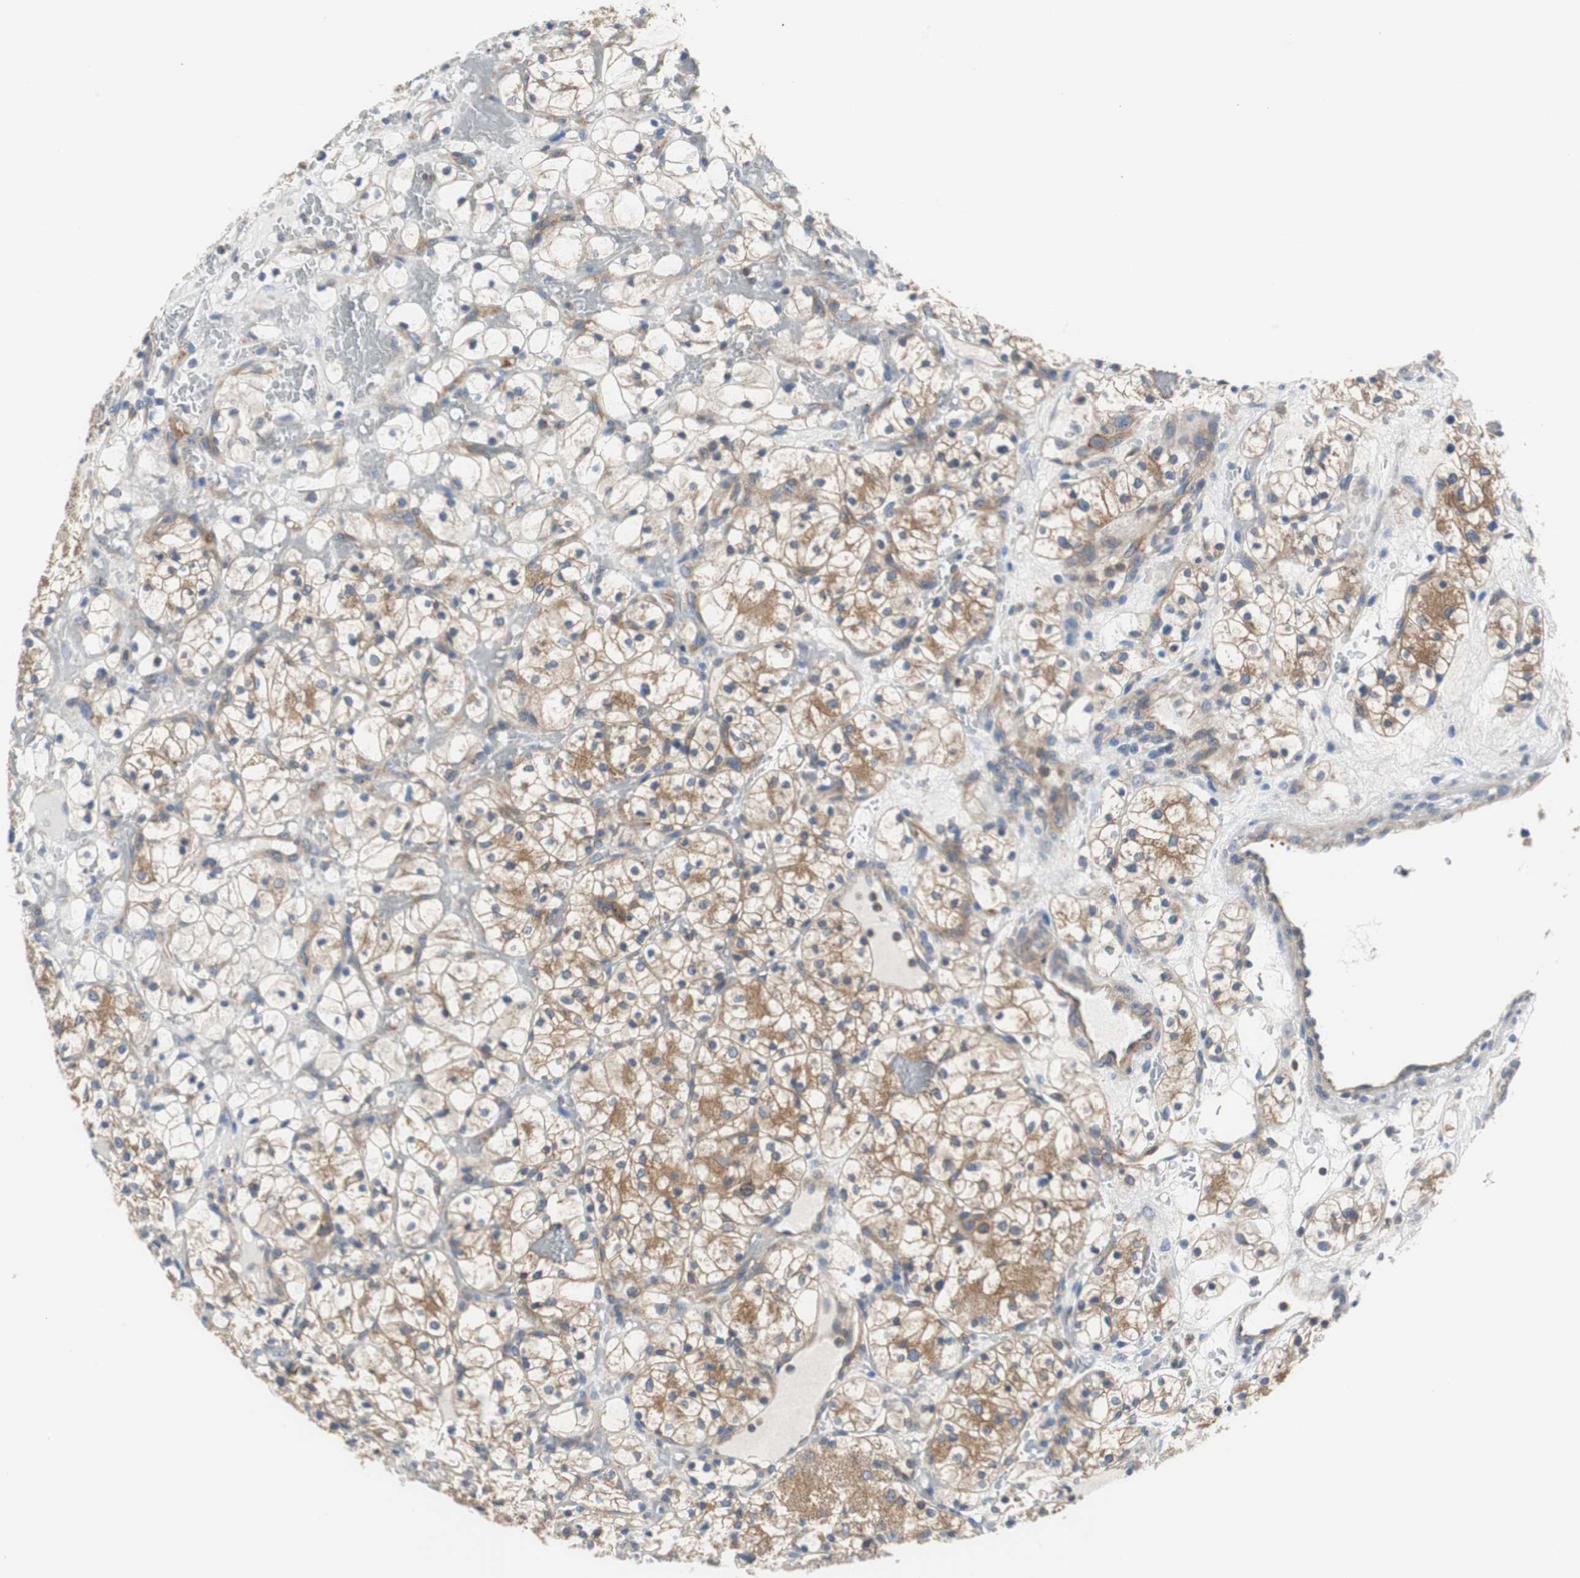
{"staining": {"intensity": "moderate", "quantity": ">75%", "location": "cytoplasmic/membranous"}, "tissue": "renal cancer", "cell_type": "Tumor cells", "image_type": "cancer", "snomed": [{"axis": "morphology", "description": "Adenocarcinoma, NOS"}, {"axis": "topography", "description": "Kidney"}], "caption": "Protein analysis of adenocarcinoma (renal) tissue displays moderate cytoplasmic/membranous expression in about >75% of tumor cells.", "gene": "BRAF", "patient": {"sex": "female", "age": 60}}